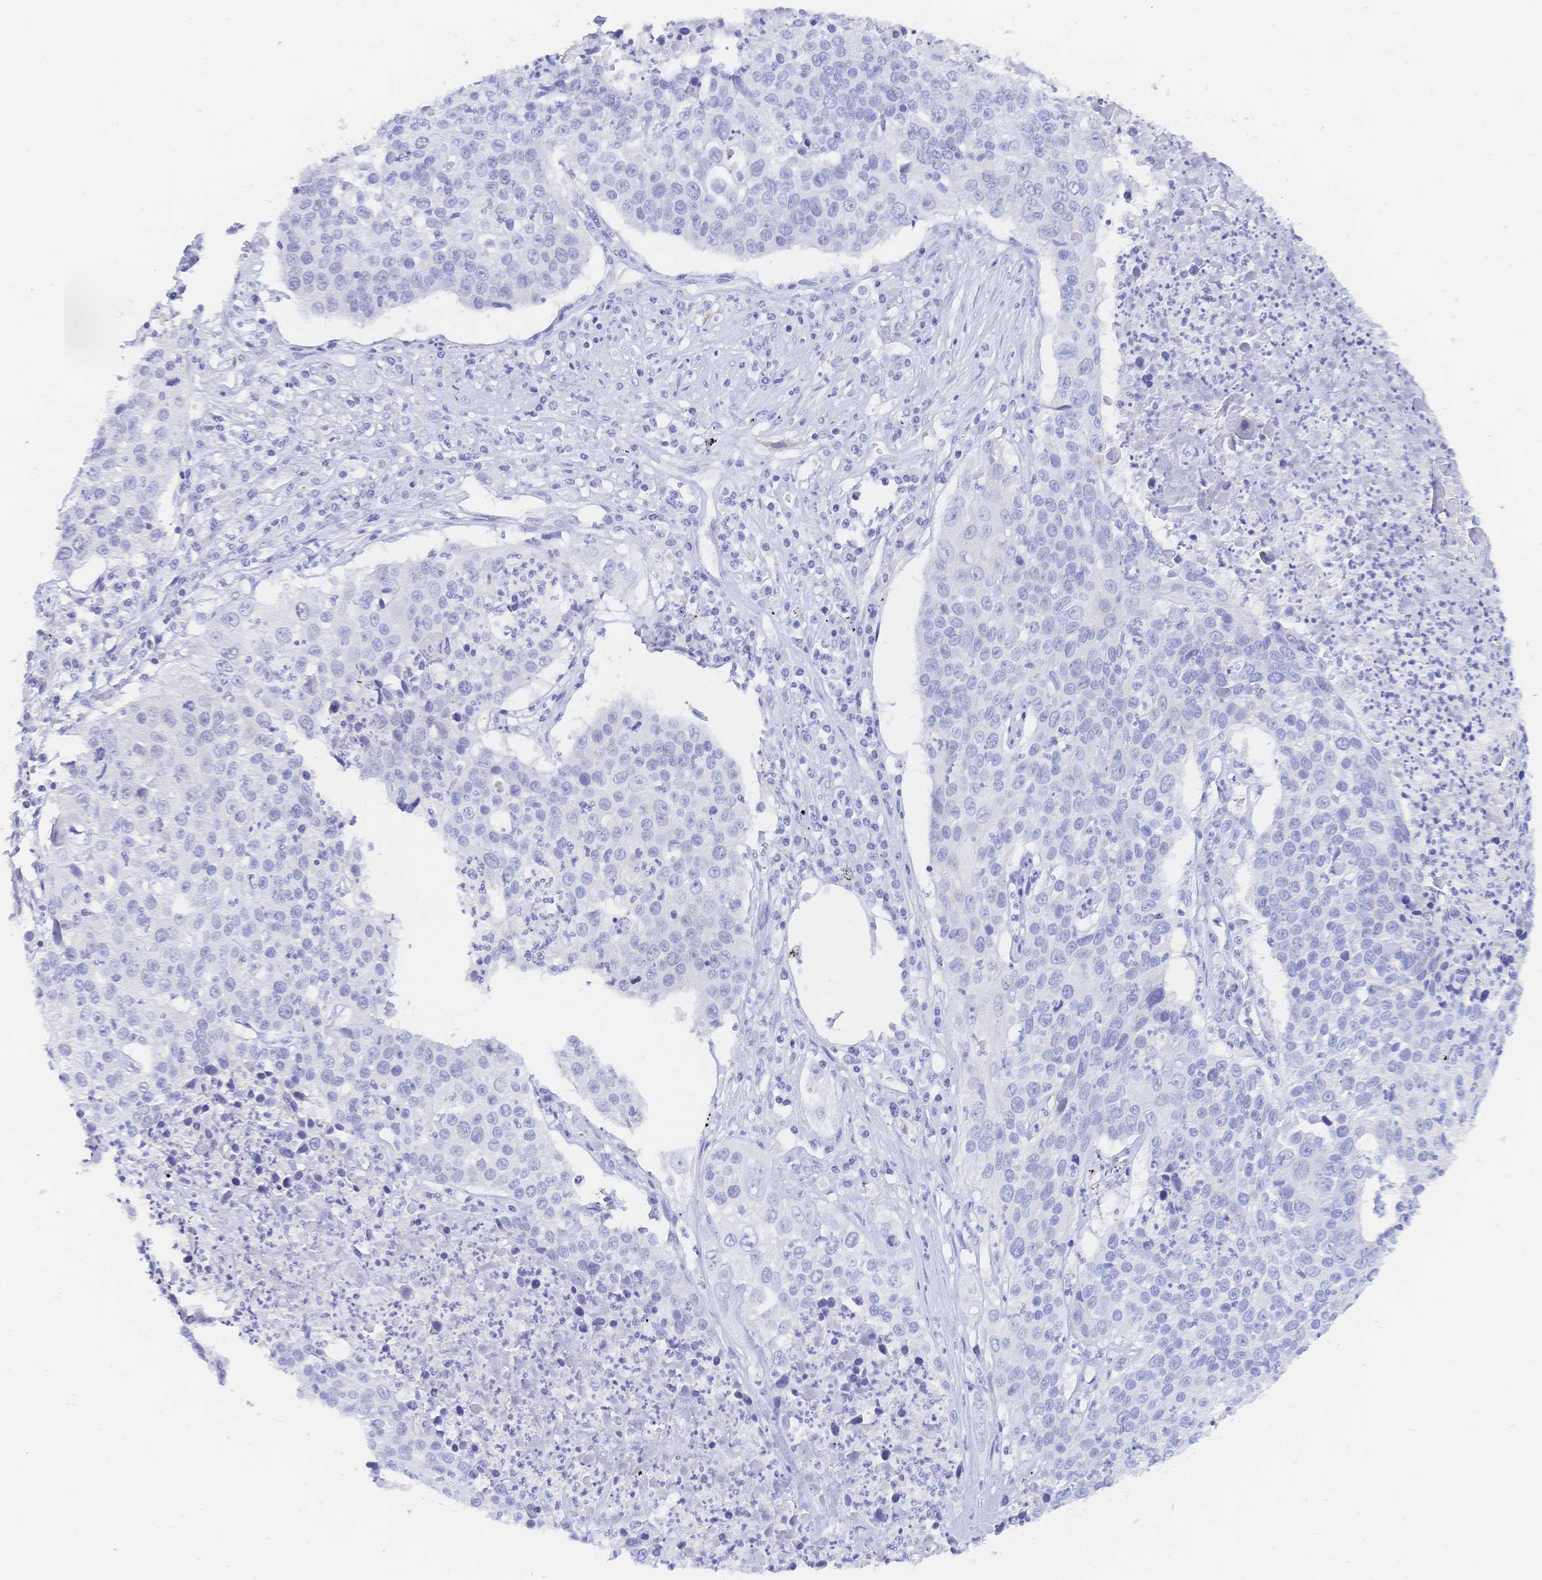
{"staining": {"intensity": "negative", "quantity": "none", "location": "none"}, "tissue": "lung cancer", "cell_type": "Tumor cells", "image_type": "cancer", "snomed": [{"axis": "morphology", "description": "Squamous cell carcinoma, NOS"}, {"axis": "morphology", "description": "Squamous cell carcinoma, metastatic, NOS"}, {"axis": "topography", "description": "Lung"}, {"axis": "topography", "description": "Pleura, NOS"}], "caption": "This histopathology image is of metastatic squamous cell carcinoma (lung) stained with immunohistochemistry (IHC) to label a protein in brown with the nuclei are counter-stained blue. There is no positivity in tumor cells.", "gene": "RRM1", "patient": {"sex": "male", "age": 72}}